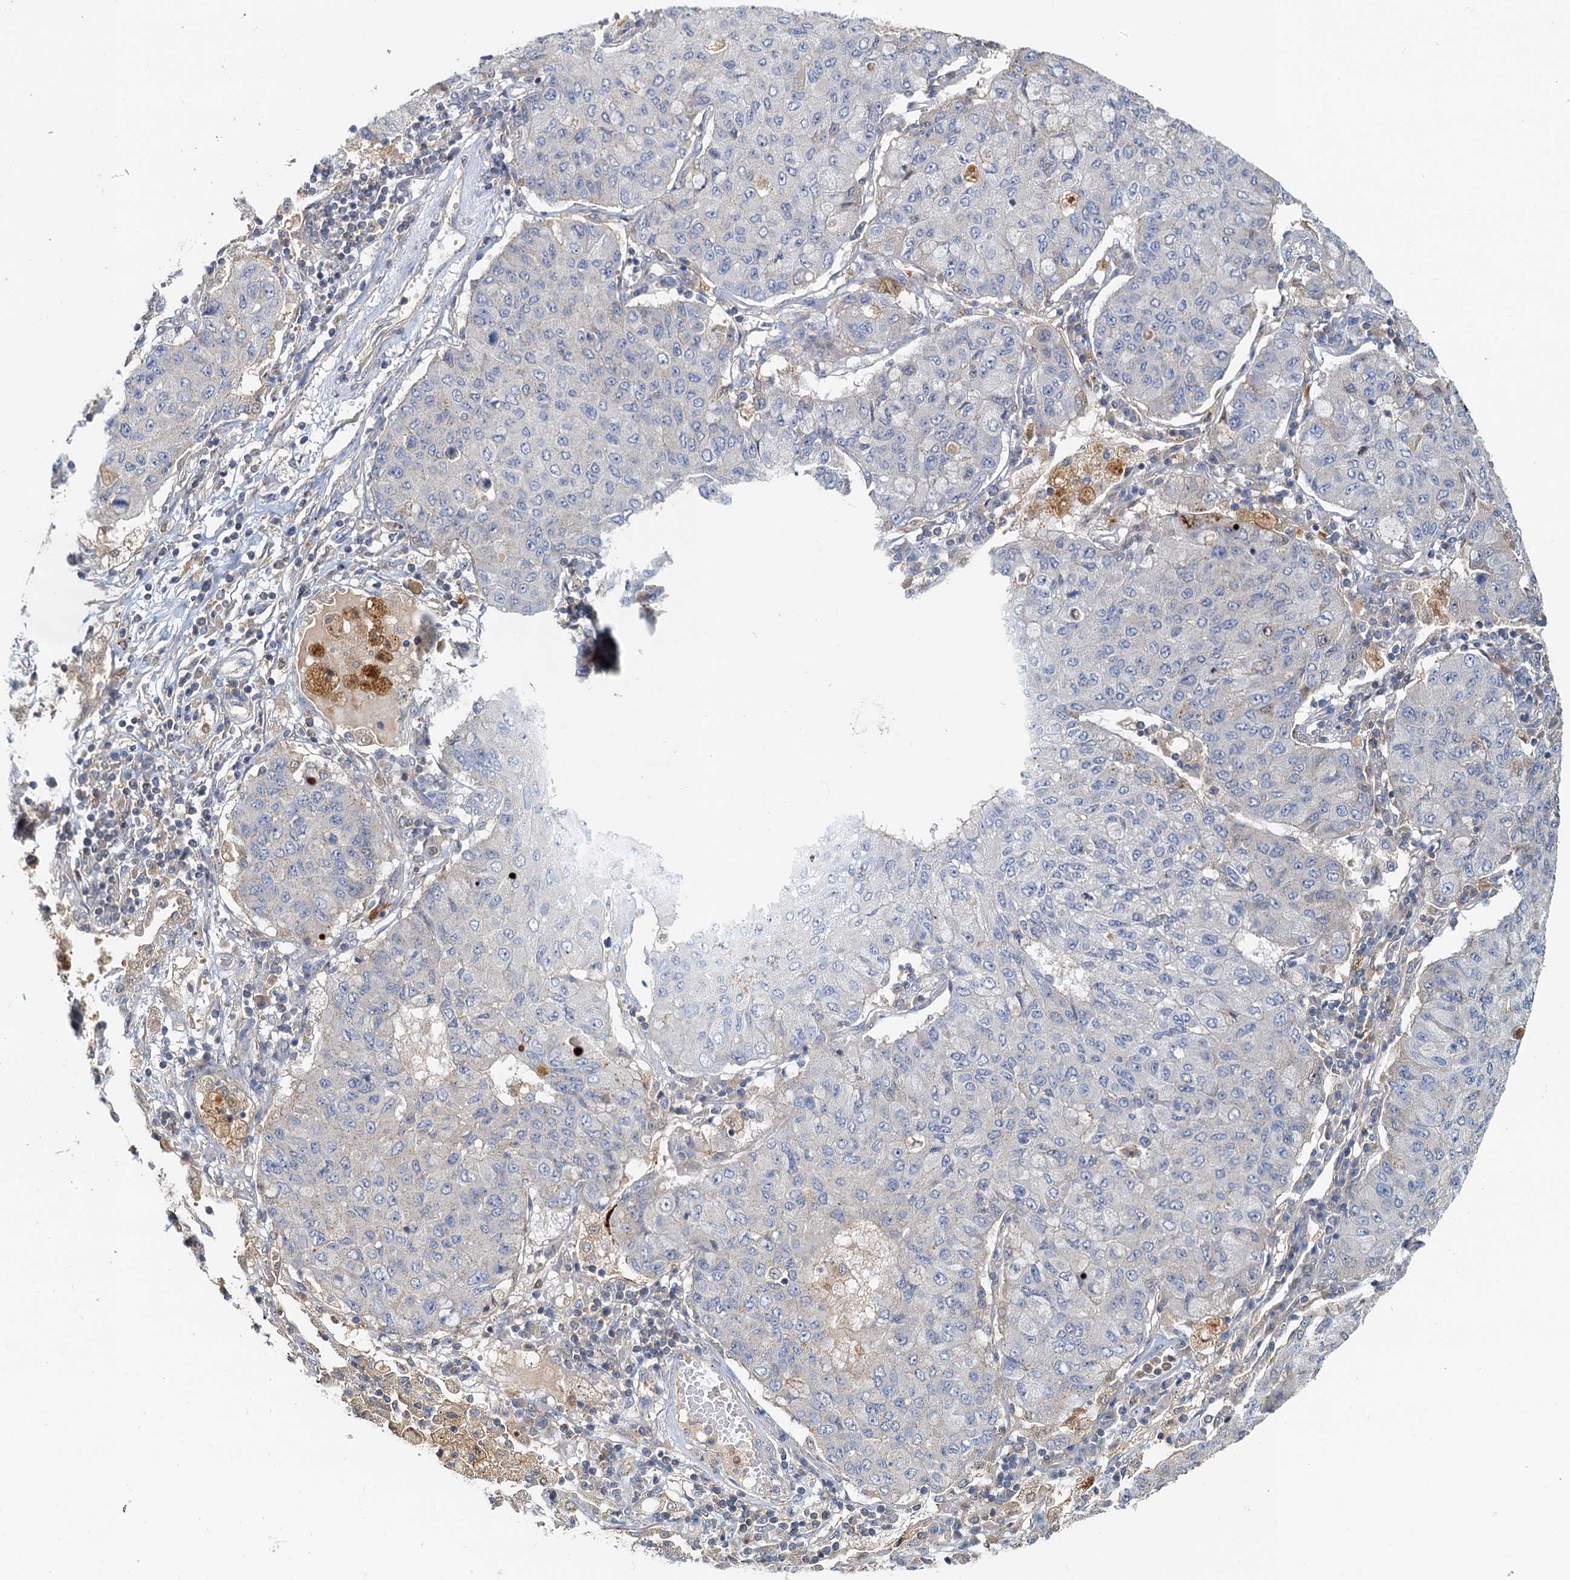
{"staining": {"intensity": "negative", "quantity": "none", "location": "none"}, "tissue": "lung cancer", "cell_type": "Tumor cells", "image_type": "cancer", "snomed": [{"axis": "morphology", "description": "Squamous cell carcinoma, NOS"}, {"axis": "topography", "description": "Lung"}], "caption": "IHC image of neoplastic tissue: lung cancer stained with DAB (3,3'-diaminobenzidine) shows no significant protein expression in tumor cells.", "gene": "TOLLIP", "patient": {"sex": "male", "age": 74}}